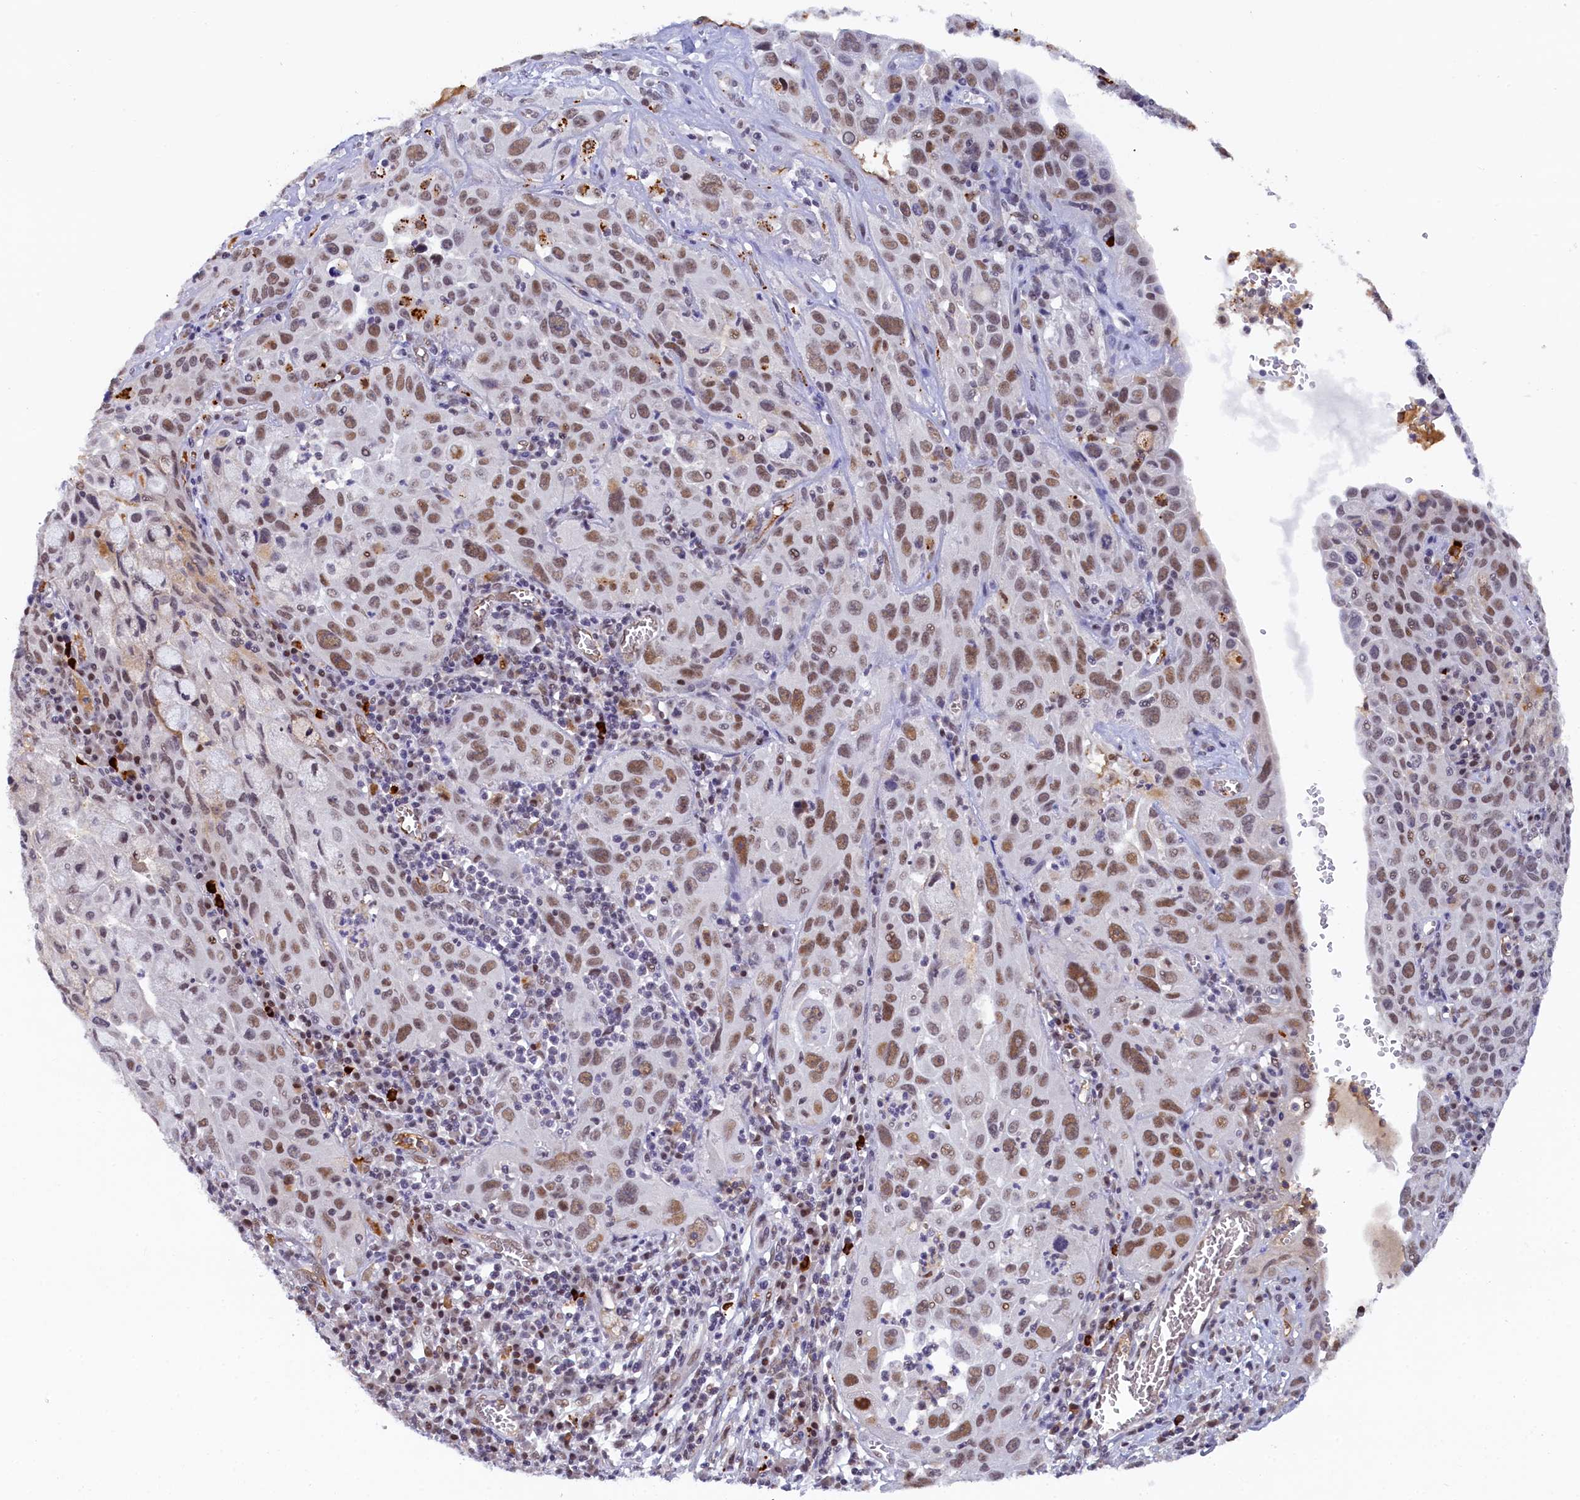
{"staining": {"intensity": "moderate", "quantity": ">75%", "location": "nuclear"}, "tissue": "cervical cancer", "cell_type": "Tumor cells", "image_type": "cancer", "snomed": [{"axis": "morphology", "description": "Squamous cell carcinoma, NOS"}, {"axis": "topography", "description": "Cervix"}], "caption": "This is a histology image of IHC staining of cervical cancer (squamous cell carcinoma), which shows moderate positivity in the nuclear of tumor cells.", "gene": "INTS14", "patient": {"sex": "female", "age": 42}}